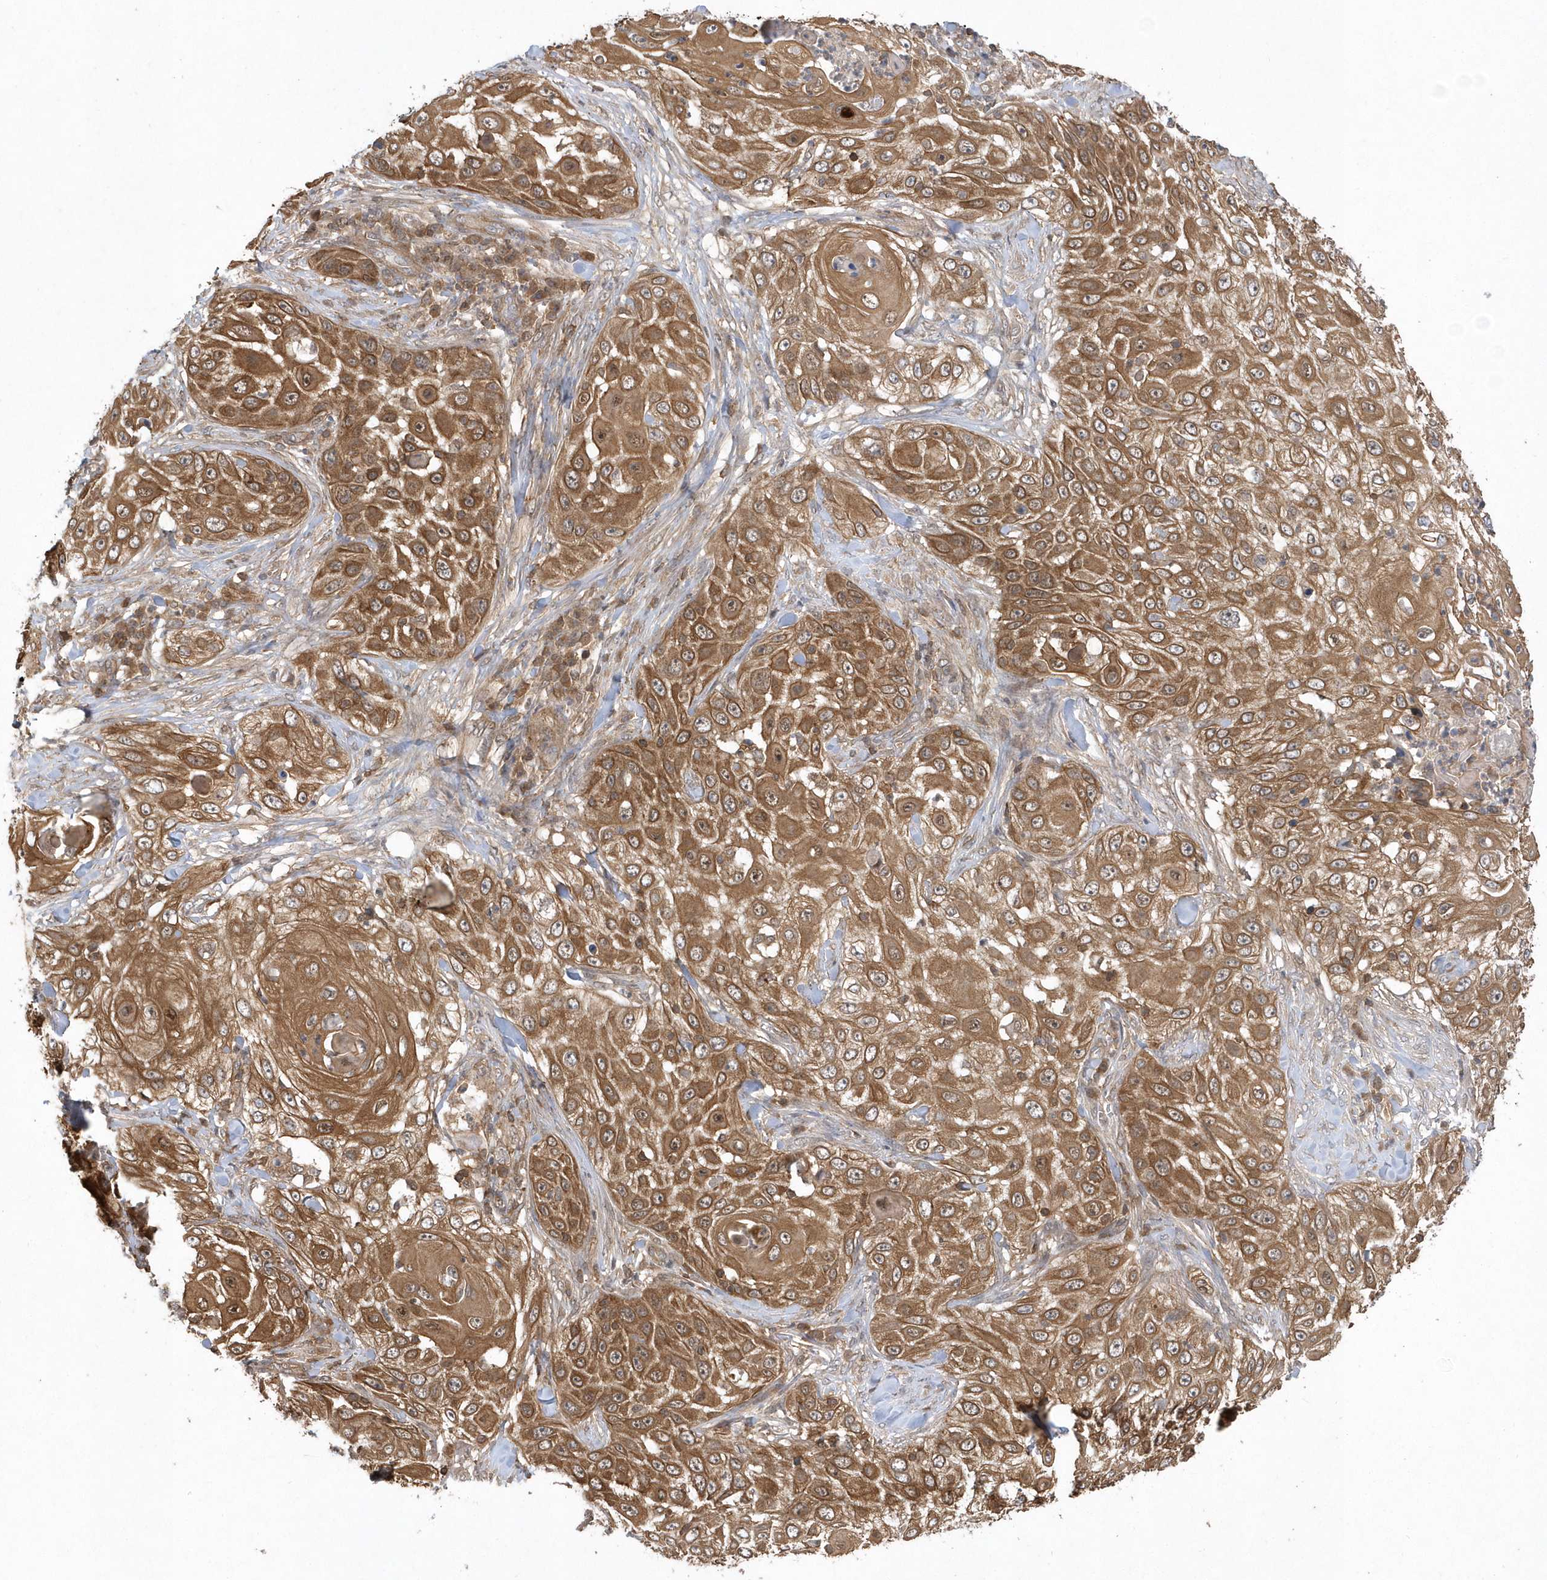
{"staining": {"intensity": "moderate", "quantity": ">75%", "location": "cytoplasmic/membranous"}, "tissue": "skin cancer", "cell_type": "Tumor cells", "image_type": "cancer", "snomed": [{"axis": "morphology", "description": "Squamous cell carcinoma, NOS"}, {"axis": "topography", "description": "Skin"}], "caption": "Immunohistochemistry (IHC) of human squamous cell carcinoma (skin) demonstrates medium levels of moderate cytoplasmic/membranous expression in approximately >75% of tumor cells.", "gene": "ACYP1", "patient": {"sex": "female", "age": 44}}